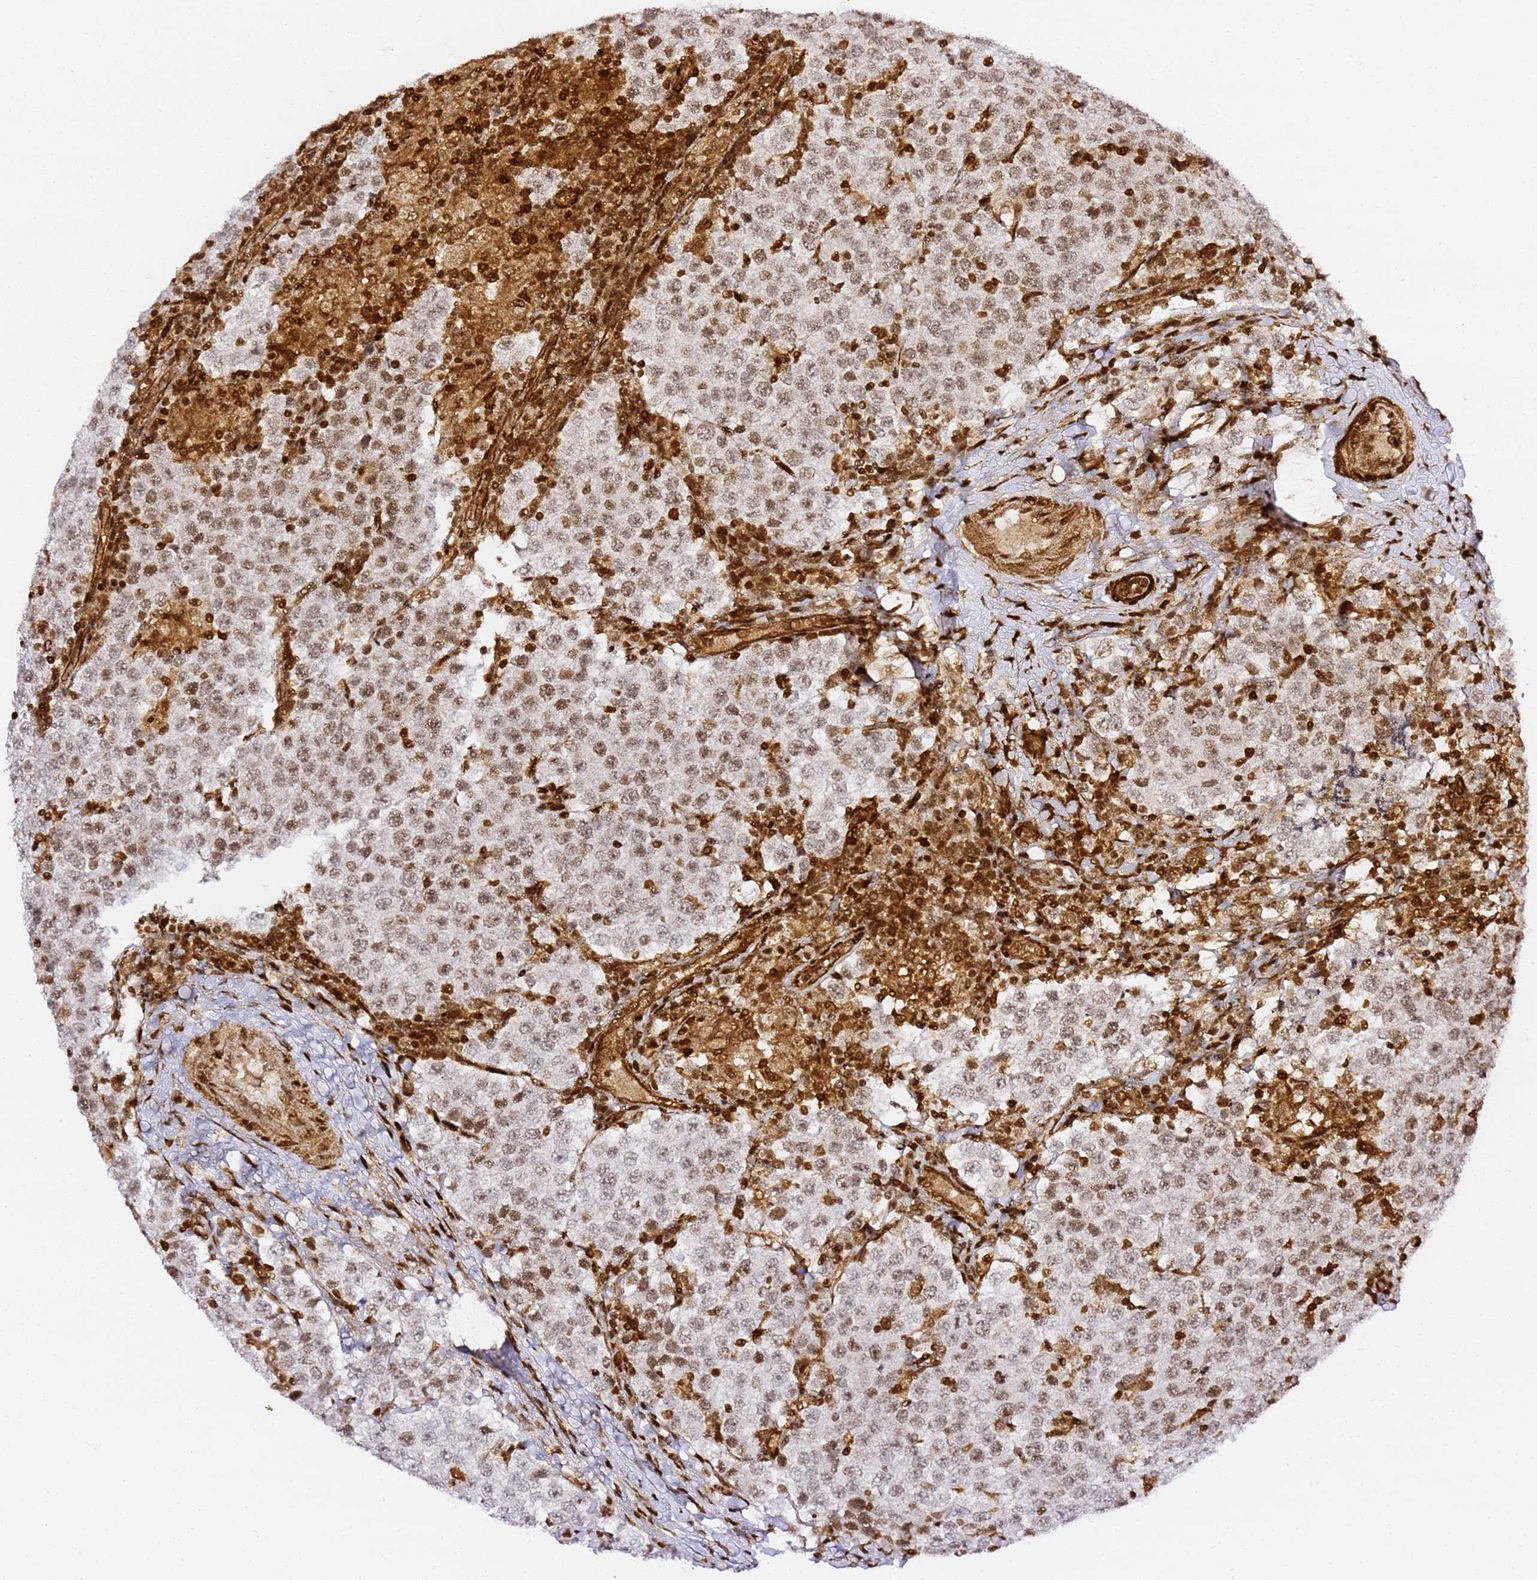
{"staining": {"intensity": "weak", "quantity": "25%-75%", "location": "nuclear"}, "tissue": "testis cancer", "cell_type": "Tumor cells", "image_type": "cancer", "snomed": [{"axis": "morphology", "description": "Seminoma, NOS"}, {"axis": "topography", "description": "Testis"}], "caption": "High-magnification brightfield microscopy of seminoma (testis) stained with DAB (brown) and counterstained with hematoxylin (blue). tumor cells exhibit weak nuclear staining is appreciated in about25%-75% of cells.", "gene": "GBP2", "patient": {"sex": "male", "age": 34}}